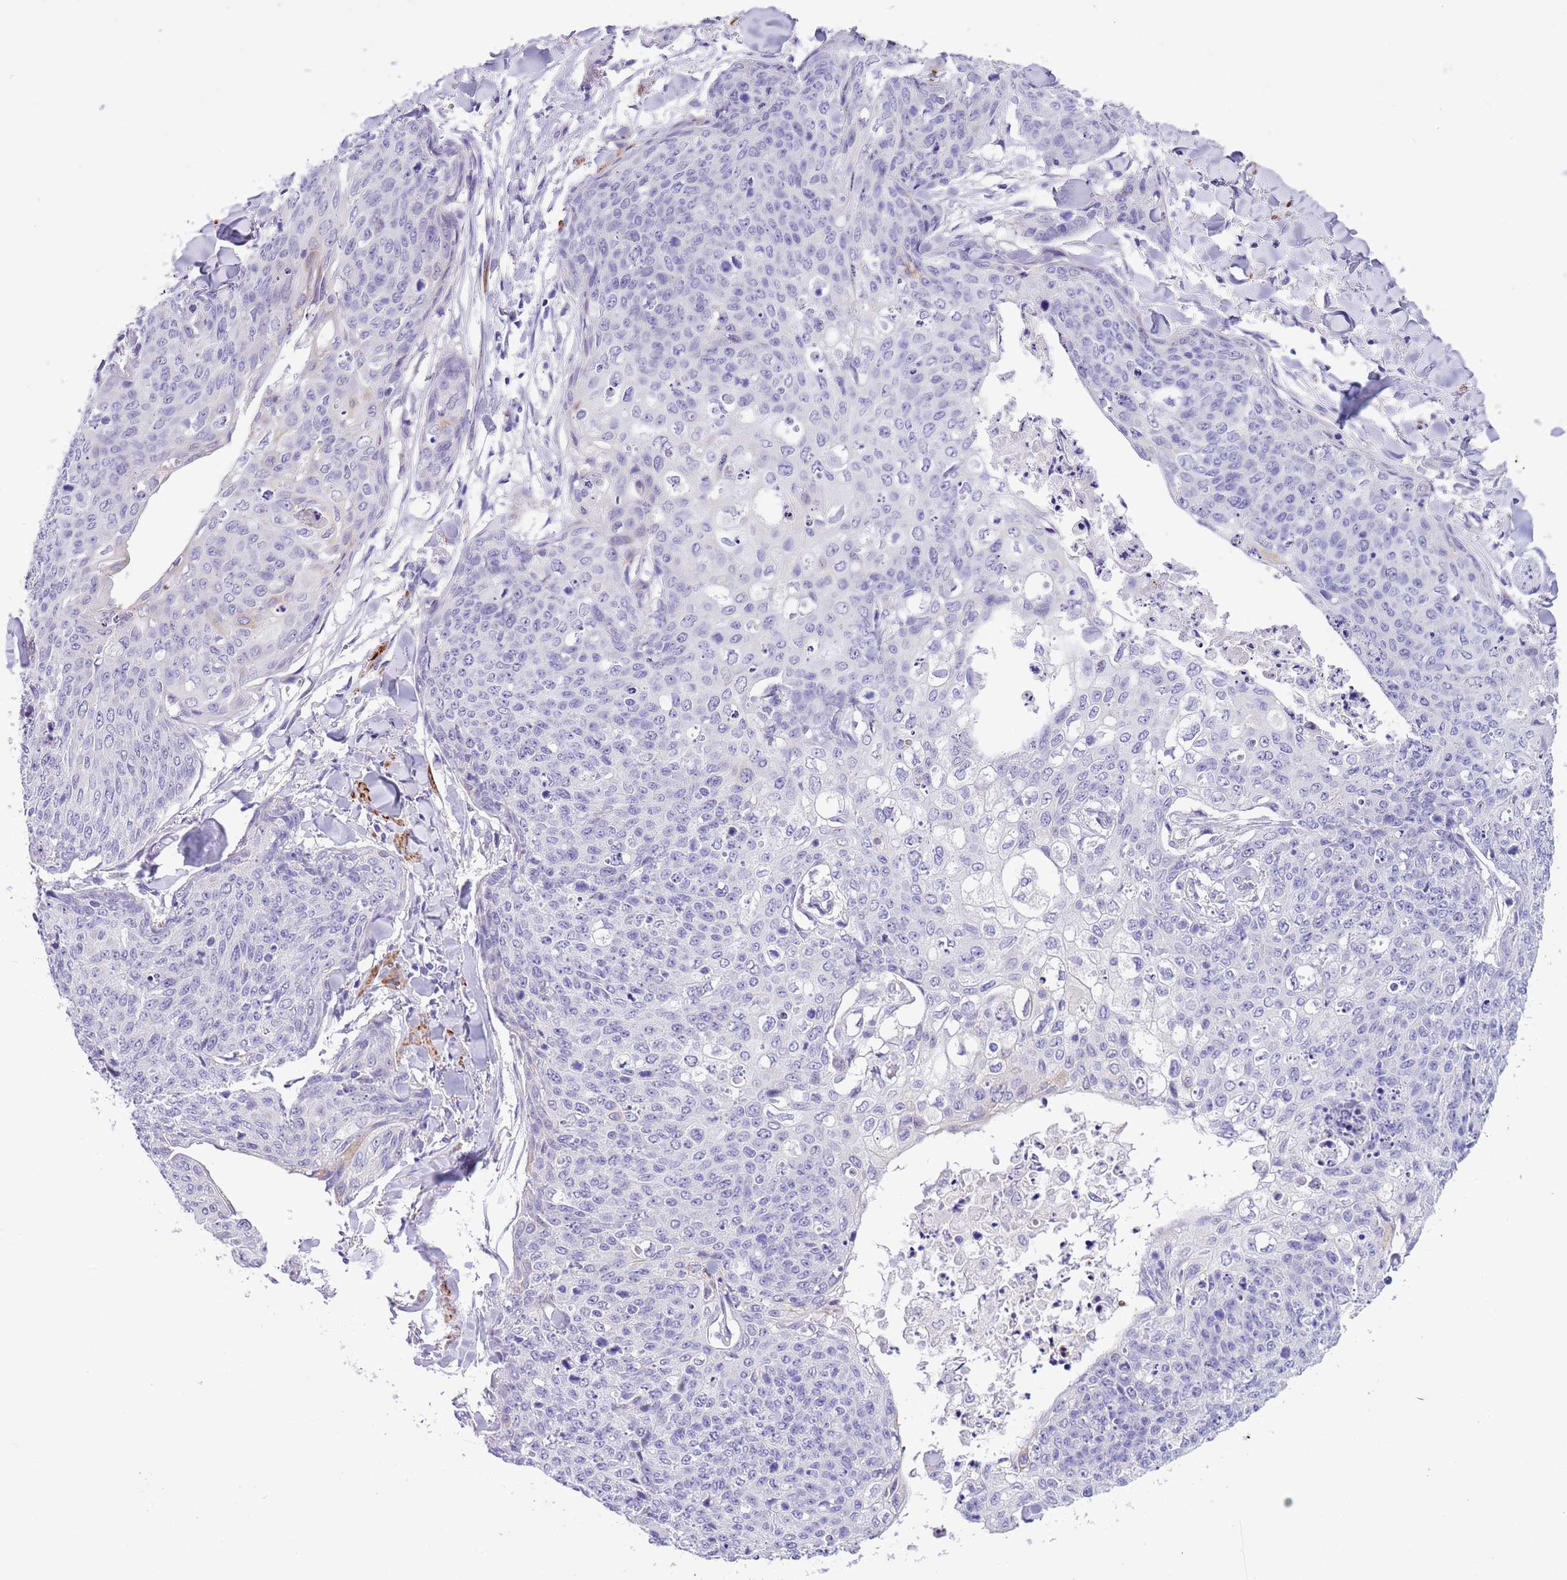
{"staining": {"intensity": "negative", "quantity": "none", "location": "none"}, "tissue": "skin cancer", "cell_type": "Tumor cells", "image_type": "cancer", "snomed": [{"axis": "morphology", "description": "Squamous cell carcinoma, NOS"}, {"axis": "topography", "description": "Skin"}, {"axis": "topography", "description": "Vulva"}], "caption": "Protein analysis of squamous cell carcinoma (skin) displays no significant staining in tumor cells. Nuclei are stained in blue.", "gene": "NET1", "patient": {"sex": "female", "age": 85}}